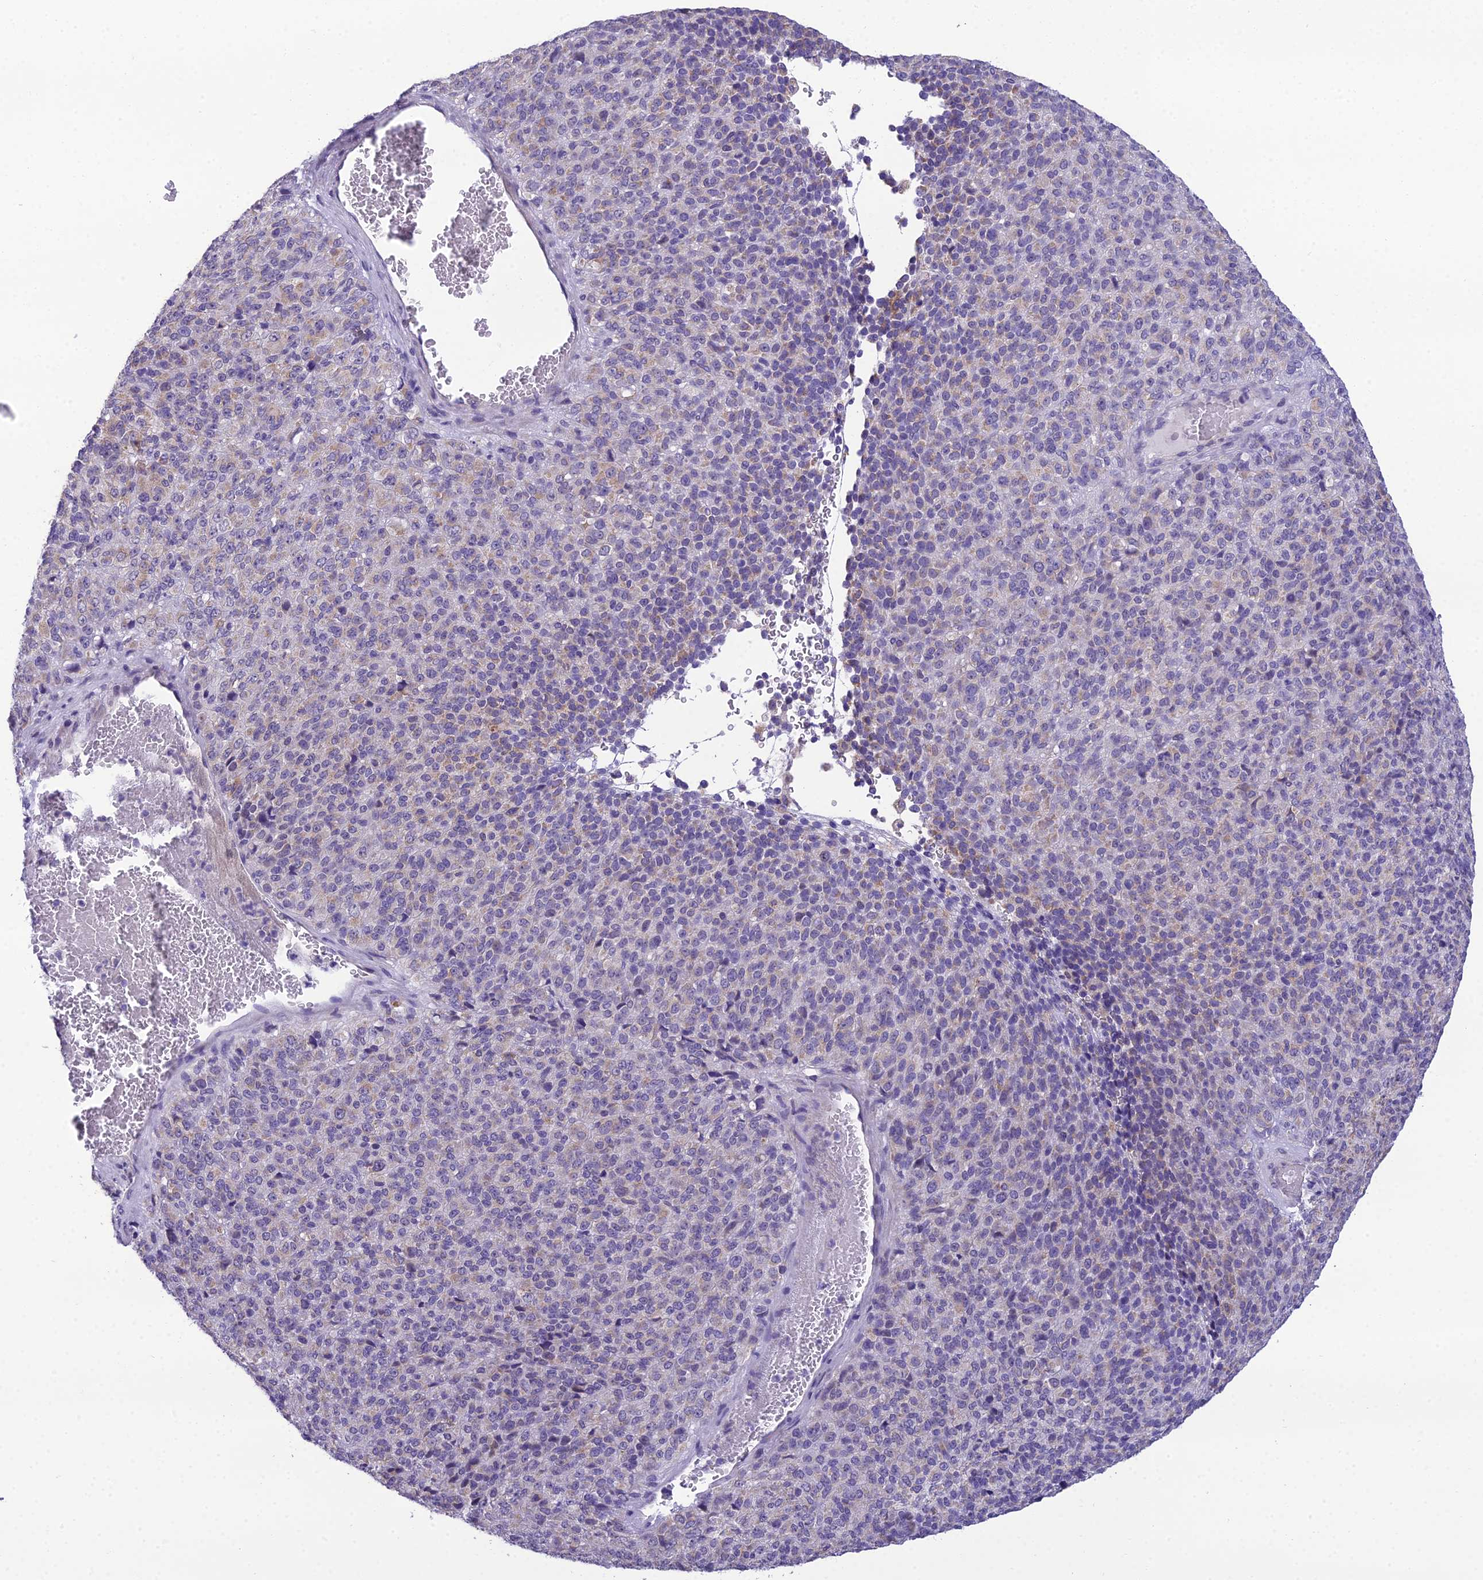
{"staining": {"intensity": "weak", "quantity": "25%-75%", "location": "cytoplasmic/membranous"}, "tissue": "melanoma", "cell_type": "Tumor cells", "image_type": "cancer", "snomed": [{"axis": "morphology", "description": "Malignant melanoma, Metastatic site"}, {"axis": "topography", "description": "Brain"}], "caption": "Weak cytoplasmic/membranous staining for a protein is identified in about 25%-75% of tumor cells of malignant melanoma (metastatic site) using immunohistochemistry.", "gene": "MIIP", "patient": {"sex": "female", "age": 56}}